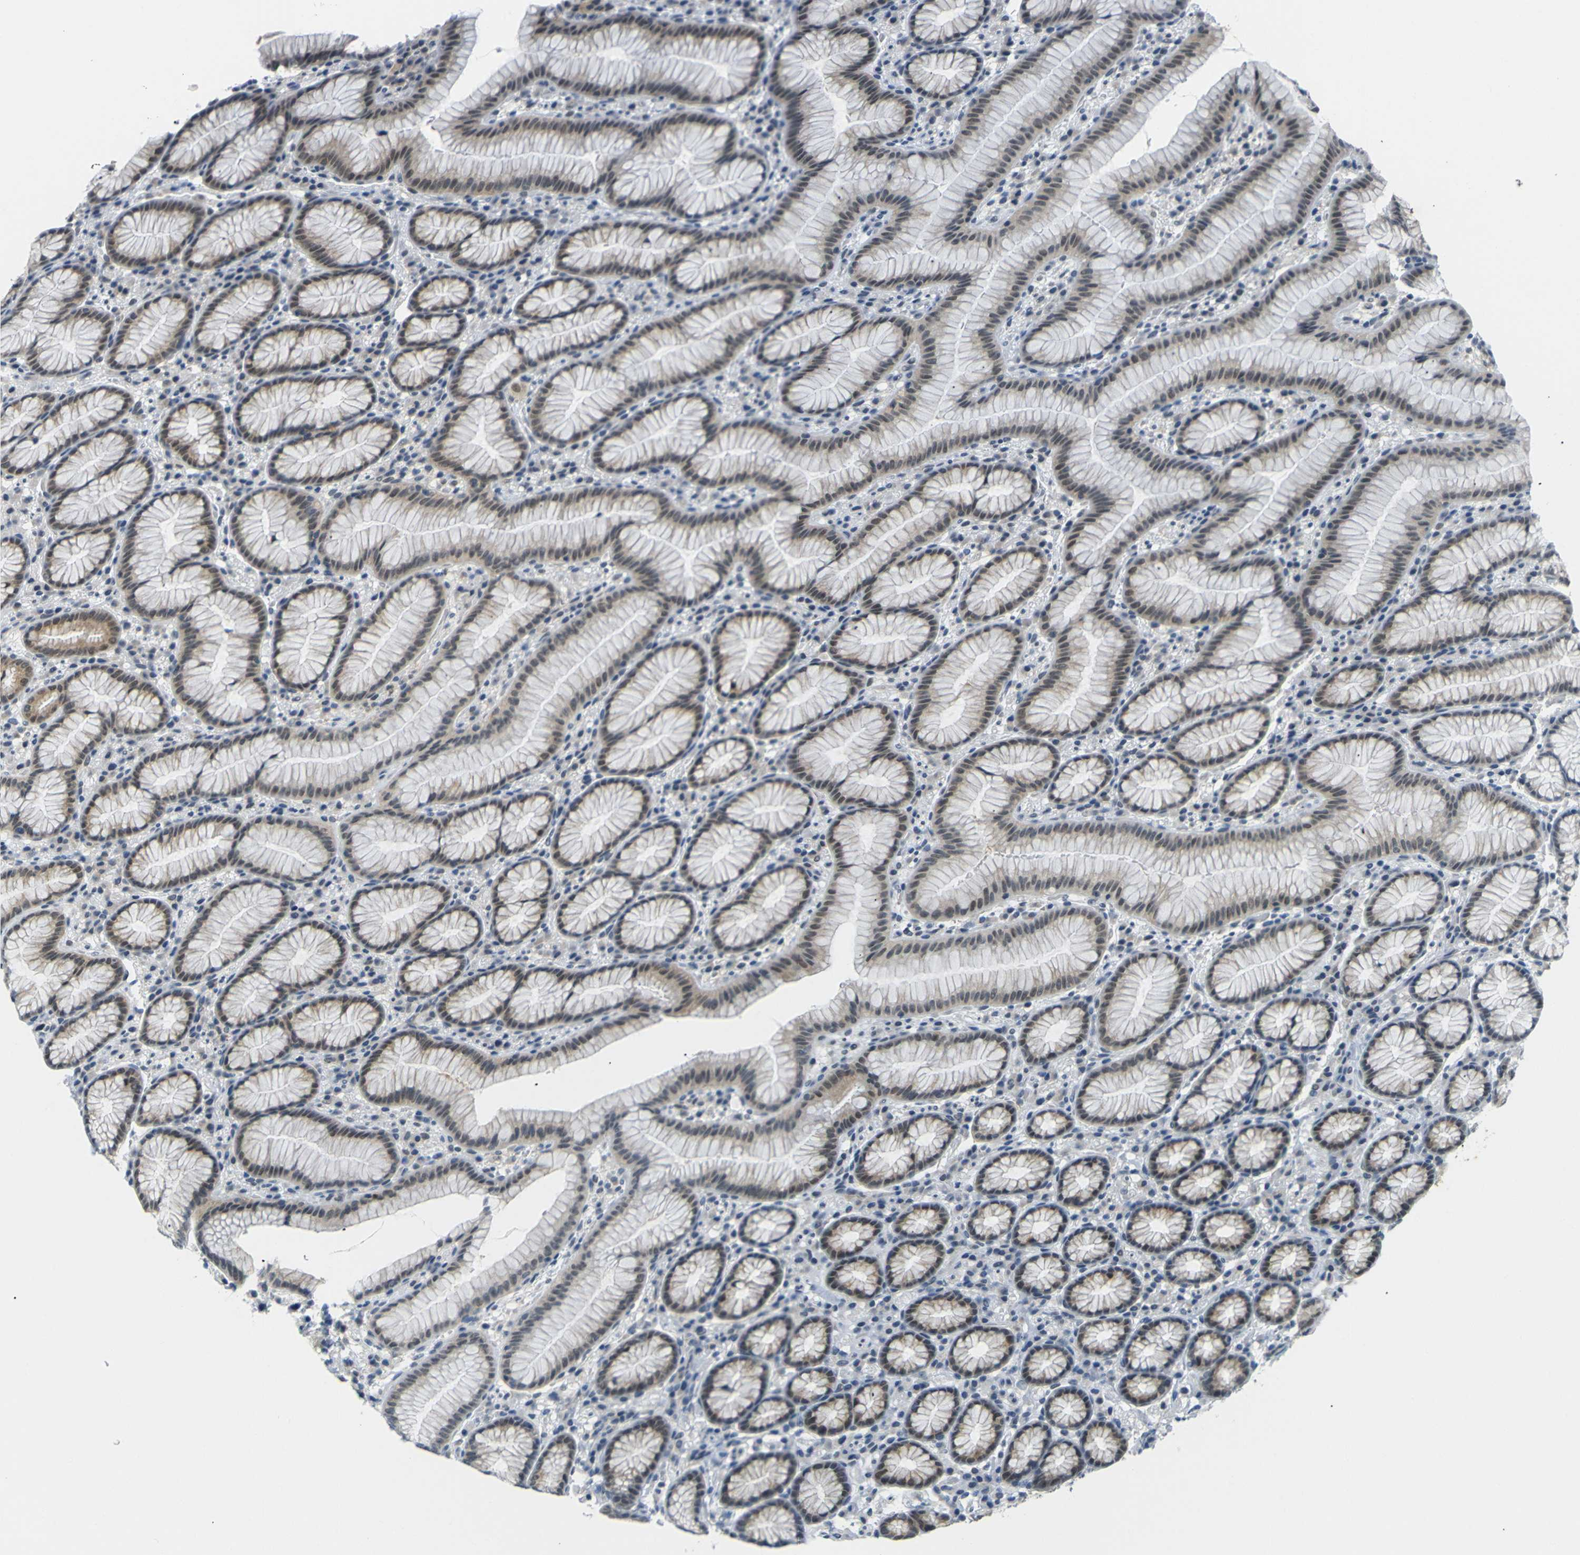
{"staining": {"intensity": "weak", "quantity": "25%-75%", "location": "cytoplasmic/membranous,nuclear"}, "tissue": "stomach", "cell_type": "Glandular cells", "image_type": "normal", "snomed": [{"axis": "morphology", "description": "Normal tissue, NOS"}, {"axis": "topography", "description": "Stomach, lower"}], "caption": "A brown stain highlights weak cytoplasmic/membranous,nuclear staining of a protein in glandular cells of unremarkable human stomach. The staining was performed using DAB to visualize the protein expression in brown, while the nuclei were stained in blue with hematoxylin (Magnification: 20x).", "gene": "SKP1", "patient": {"sex": "male", "age": 52}}